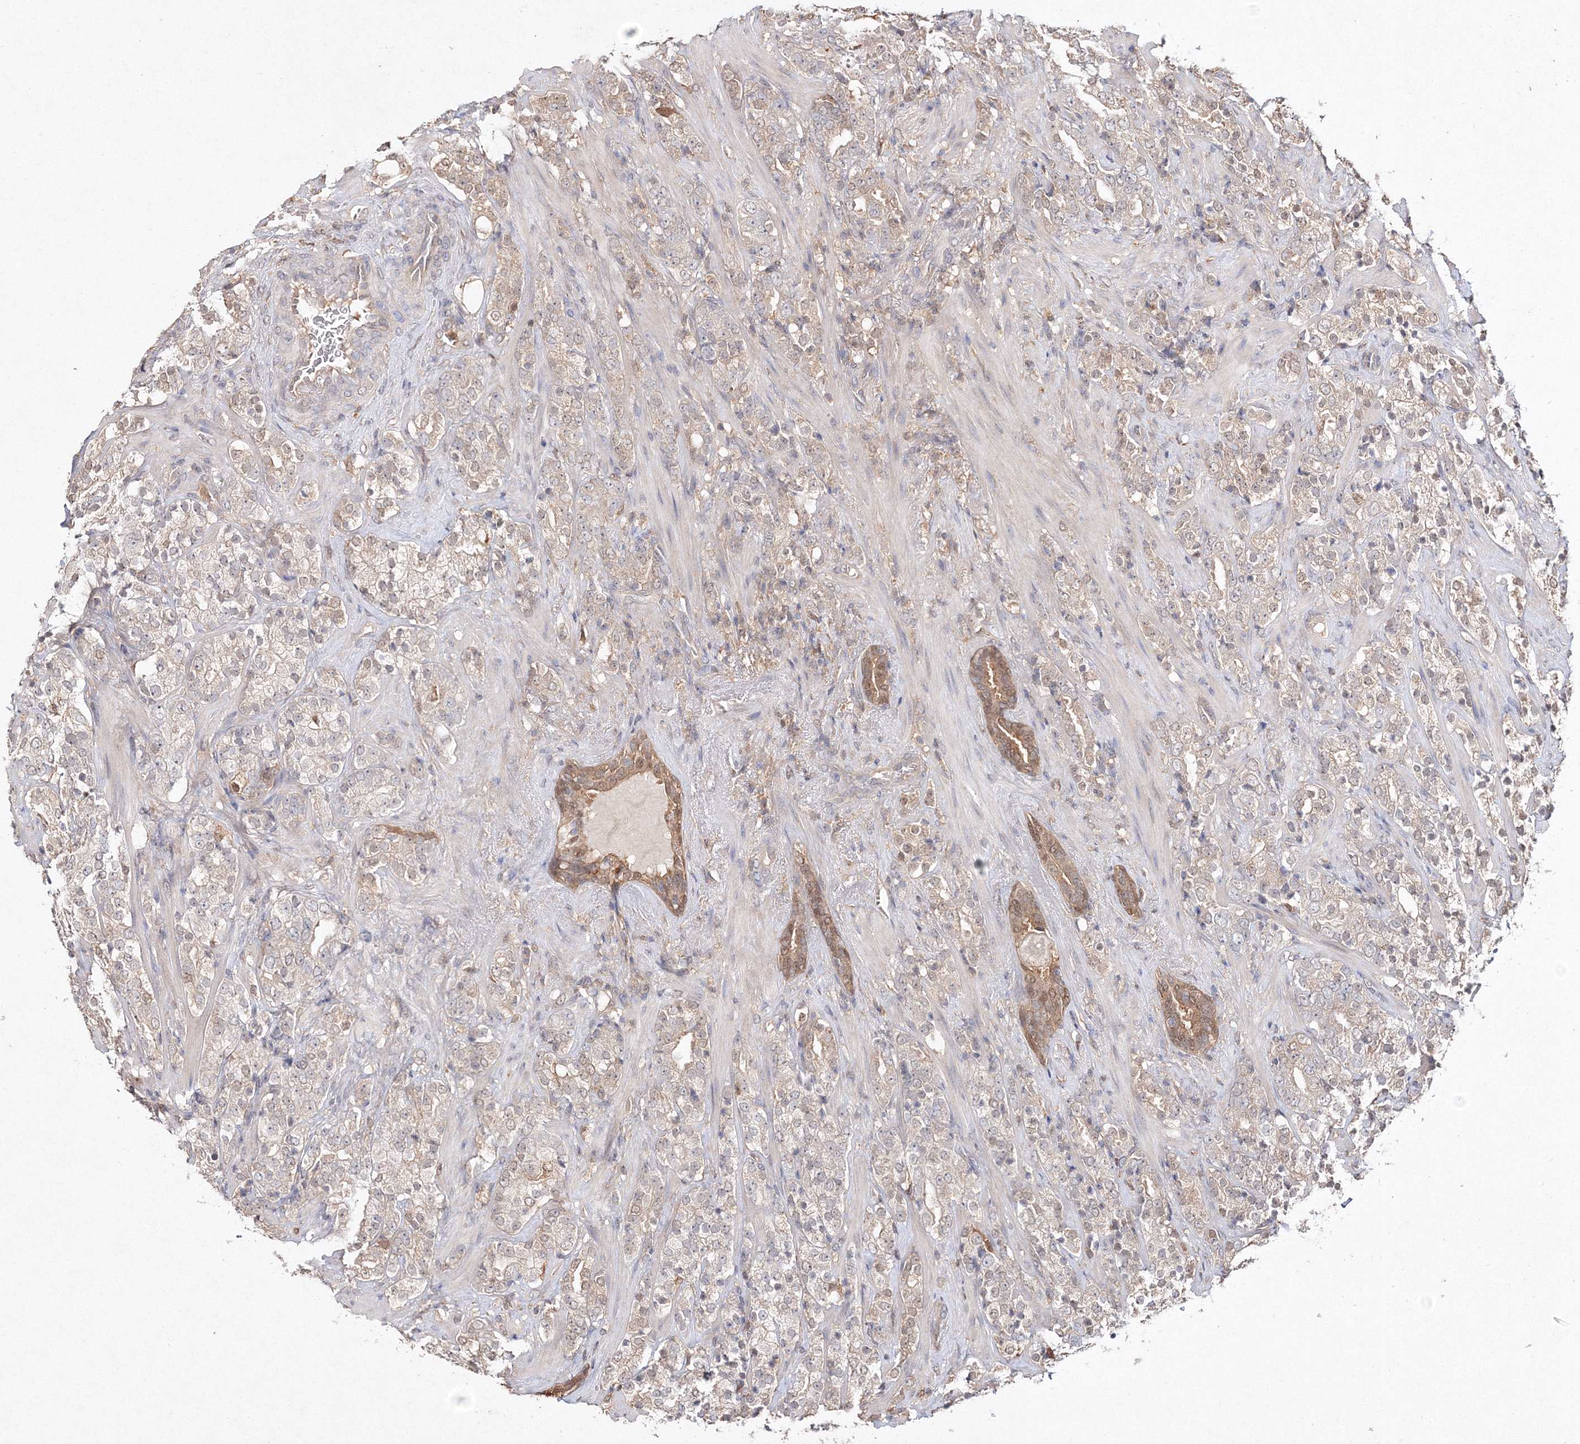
{"staining": {"intensity": "negative", "quantity": "none", "location": "none"}, "tissue": "prostate cancer", "cell_type": "Tumor cells", "image_type": "cancer", "snomed": [{"axis": "morphology", "description": "Adenocarcinoma, High grade"}, {"axis": "topography", "description": "Prostate"}], "caption": "A photomicrograph of human high-grade adenocarcinoma (prostate) is negative for staining in tumor cells.", "gene": "S100A11", "patient": {"sex": "male", "age": 71}}